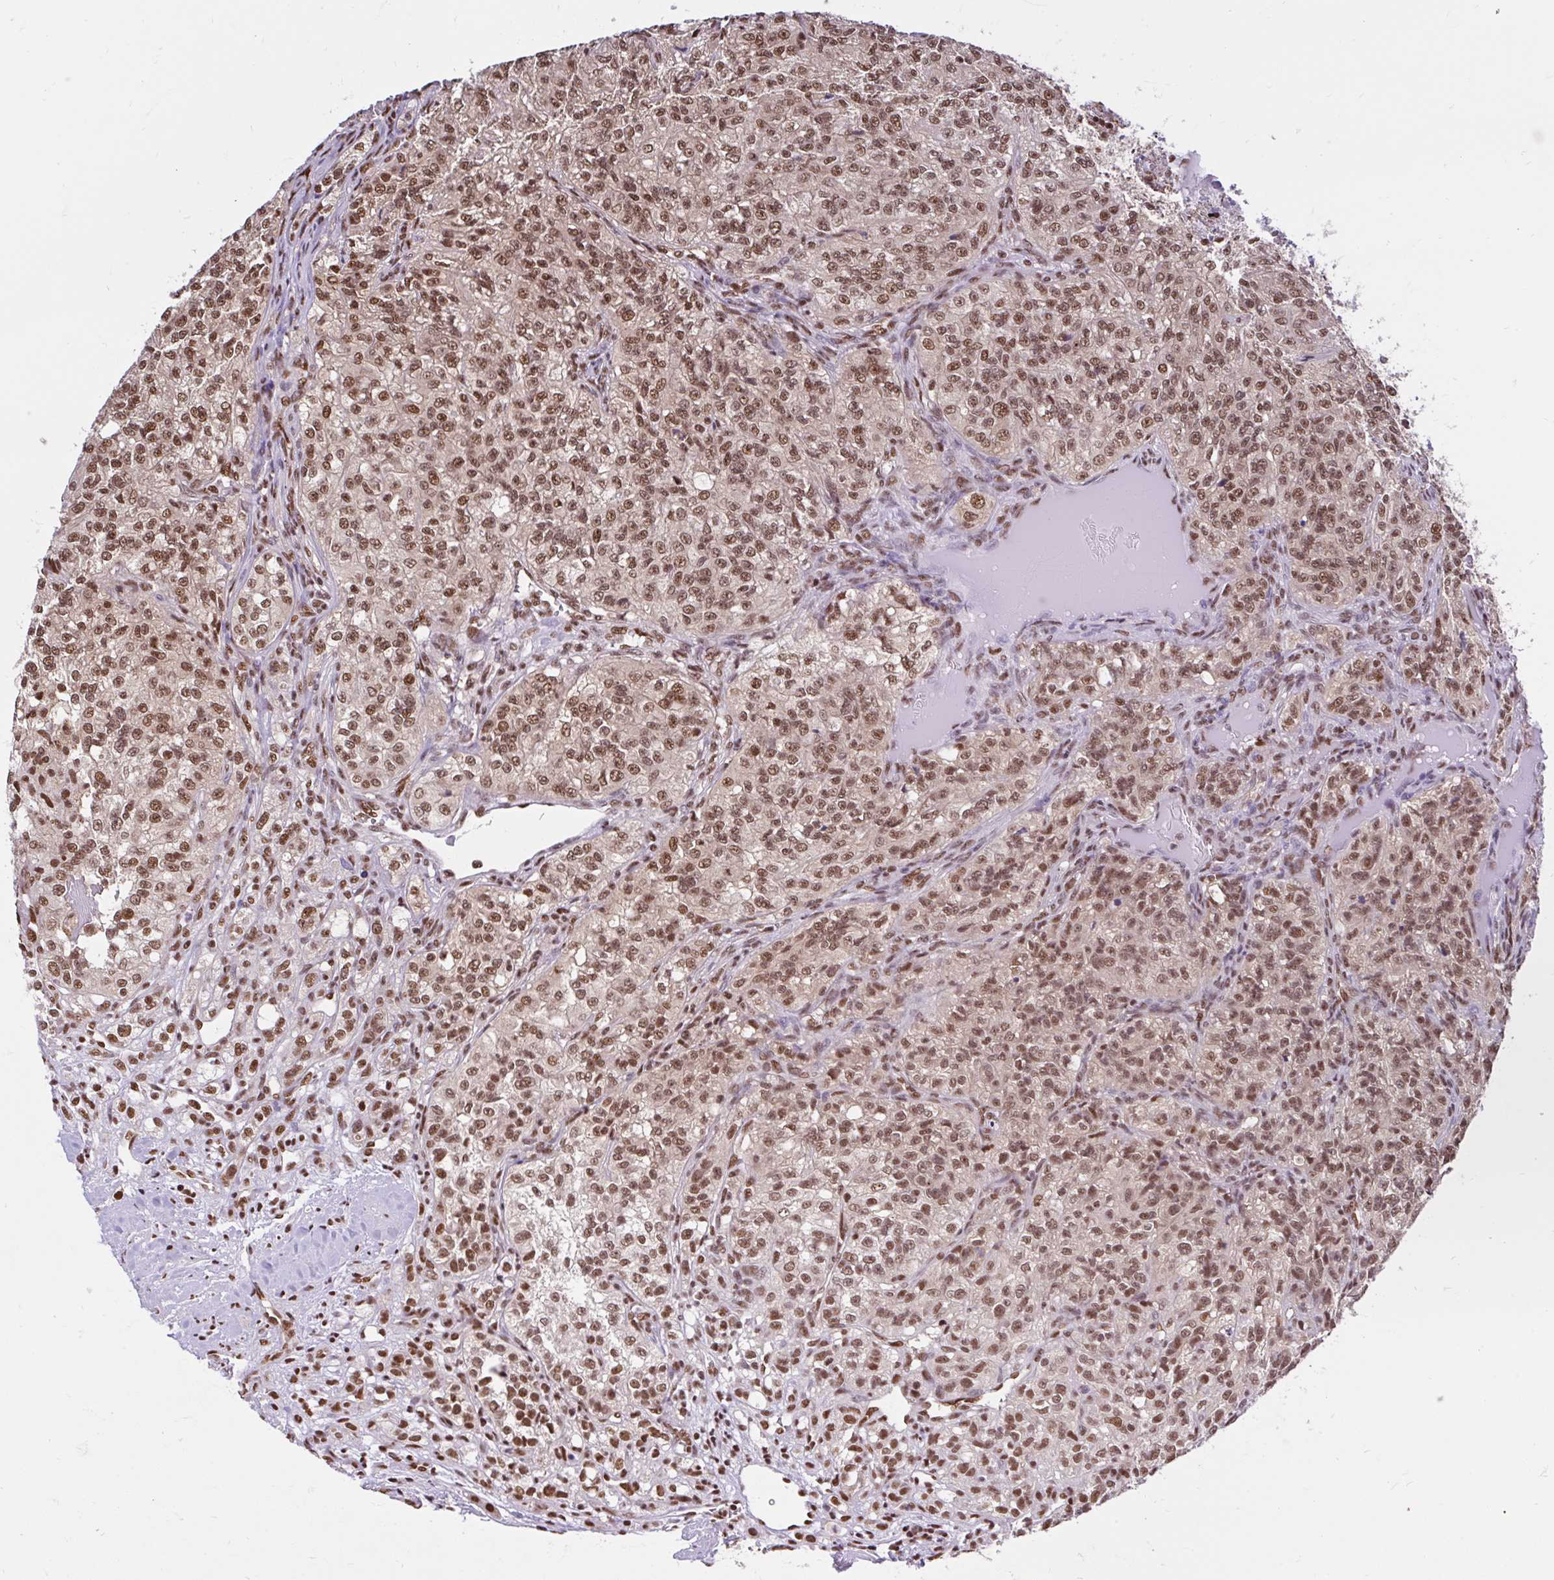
{"staining": {"intensity": "moderate", "quantity": ">75%", "location": "nuclear"}, "tissue": "renal cancer", "cell_type": "Tumor cells", "image_type": "cancer", "snomed": [{"axis": "morphology", "description": "Adenocarcinoma, NOS"}, {"axis": "topography", "description": "Kidney"}], "caption": "An image of renal cancer (adenocarcinoma) stained for a protein demonstrates moderate nuclear brown staining in tumor cells. Using DAB (brown) and hematoxylin (blue) stains, captured at high magnification using brightfield microscopy.", "gene": "ABCA9", "patient": {"sex": "female", "age": 63}}